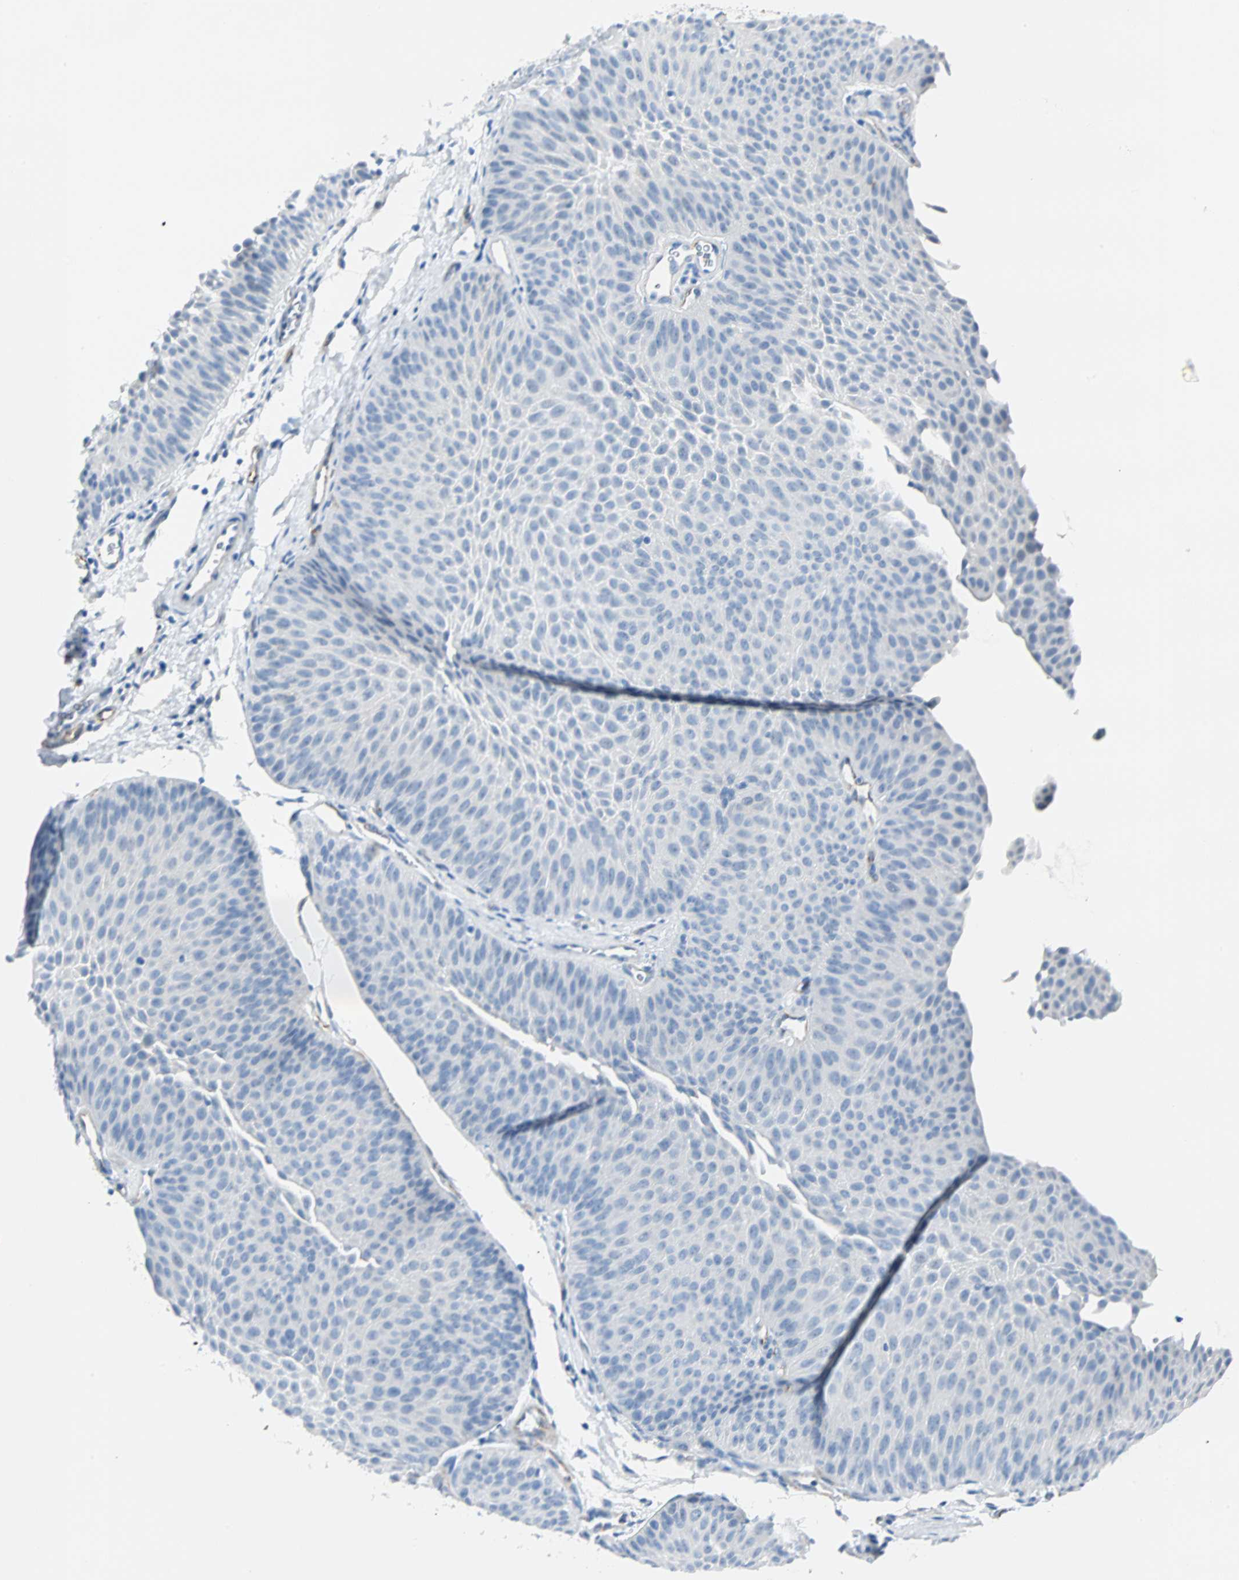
{"staining": {"intensity": "negative", "quantity": "none", "location": "none"}, "tissue": "urothelial cancer", "cell_type": "Tumor cells", "image_type": "cancer", "snomed": [{"axis": "morphology", "description": "Urothelial carcinoma, Low grade"}, {"axis": "topography", "description": "Urinary bladder"}], "caption": "This is an immunohistochemistry (IHC) image of low-grade urothelial carcinoma. There is no expression in tumor cells.", "gene": "VPS9D1", "patient": {"sex": "female", "age": 60}}